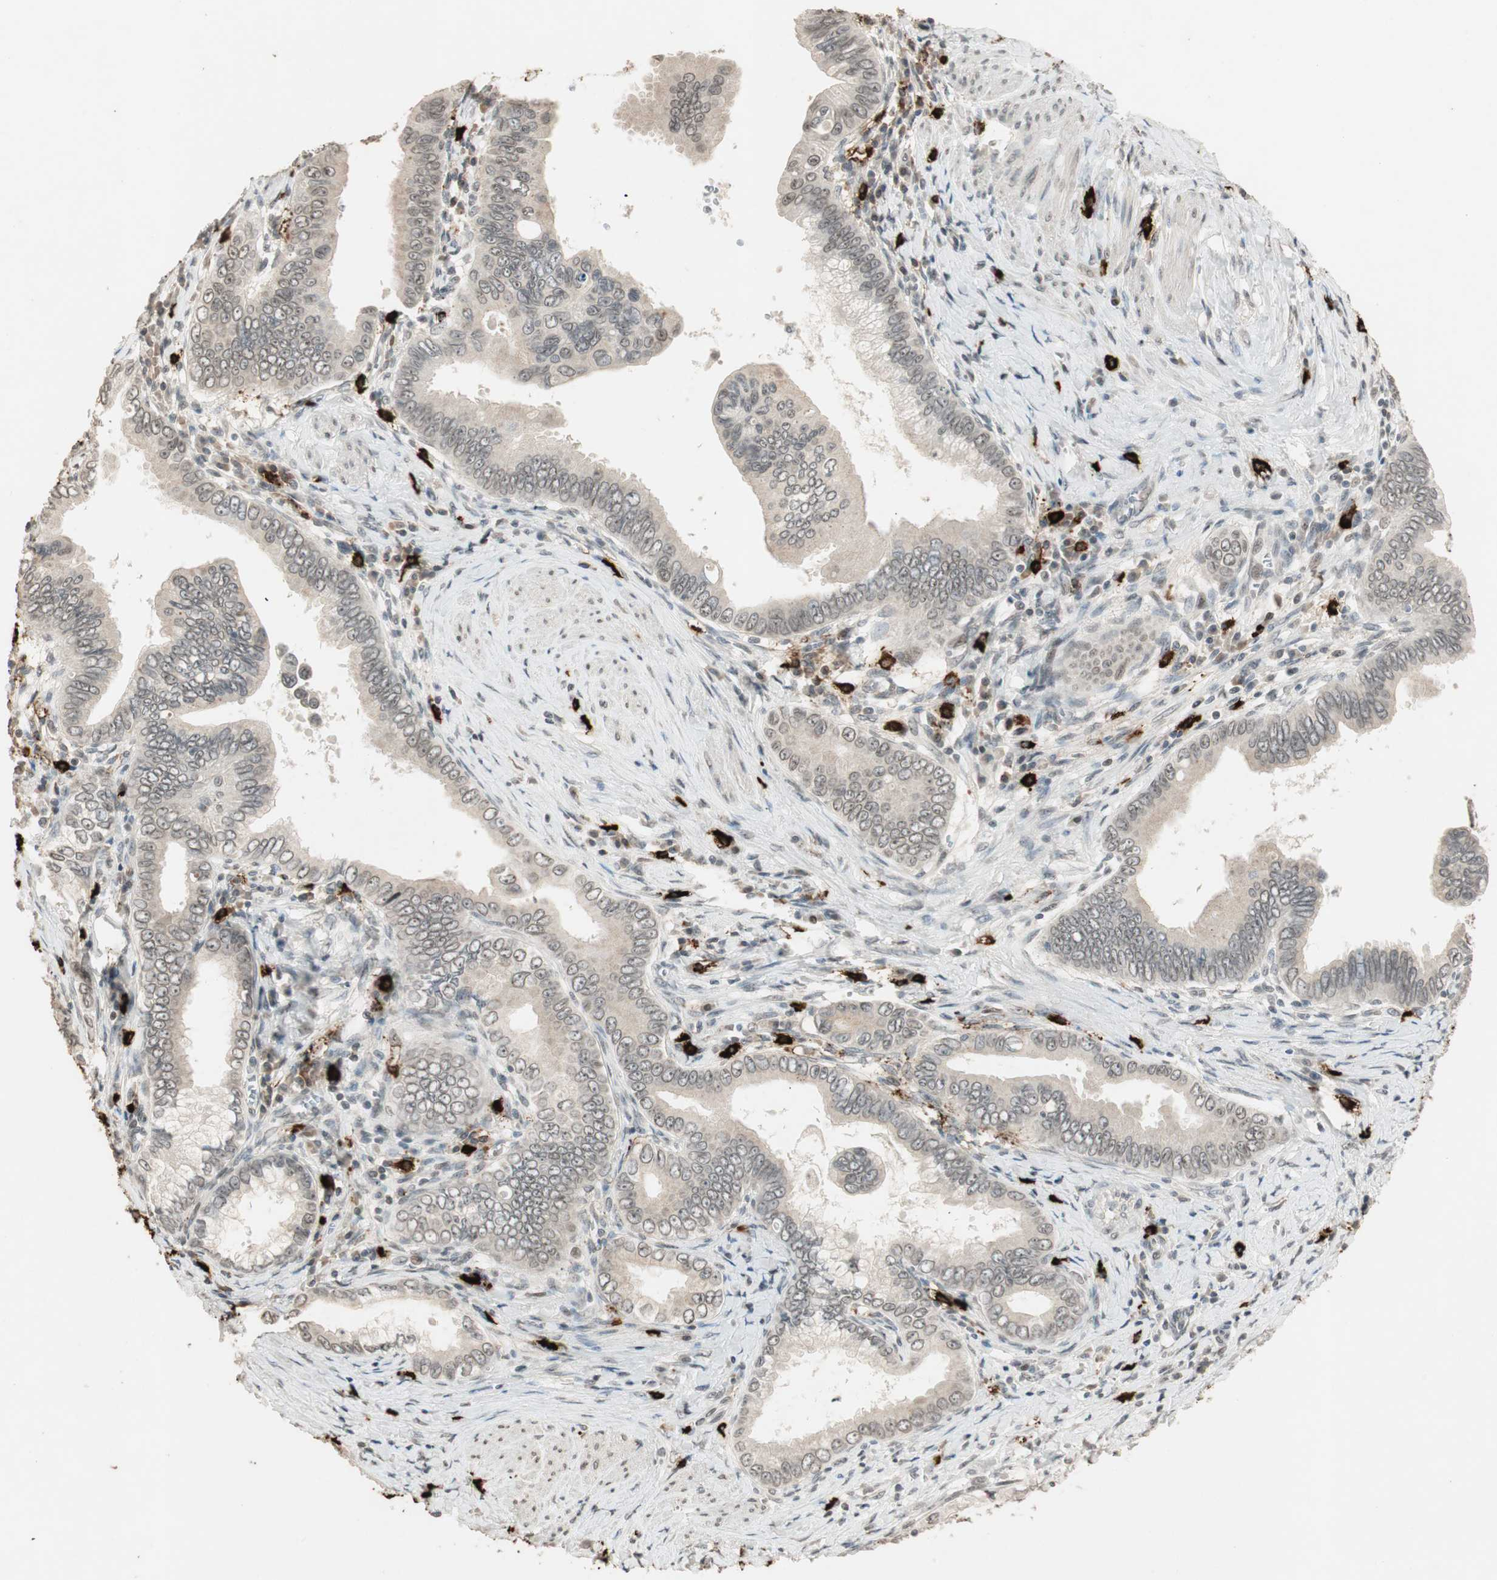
{"staining": {"intensity": "weak", "quantity": "<25%", "location": "cytoplasmic/membranous,nuclear"}, "tissue": "pancreatic cancer", "cell_type": "Tumor cells", "image_type": "cancer", "snomed": [{"axis": "morphology", "description": "Normal tissue, NOS"}, {"axis": "topography", "description": "Lymph node"}], "caption": "Immunohistochemical staining of human pancreatic cancer reveals no significant staining in tumor cells. (DAB immunohistochemistry (IHC) visualized using brightfield microscopy, high magnification).", "gene": "ETV4", "patient": {"sex": "male", "age": 50}}